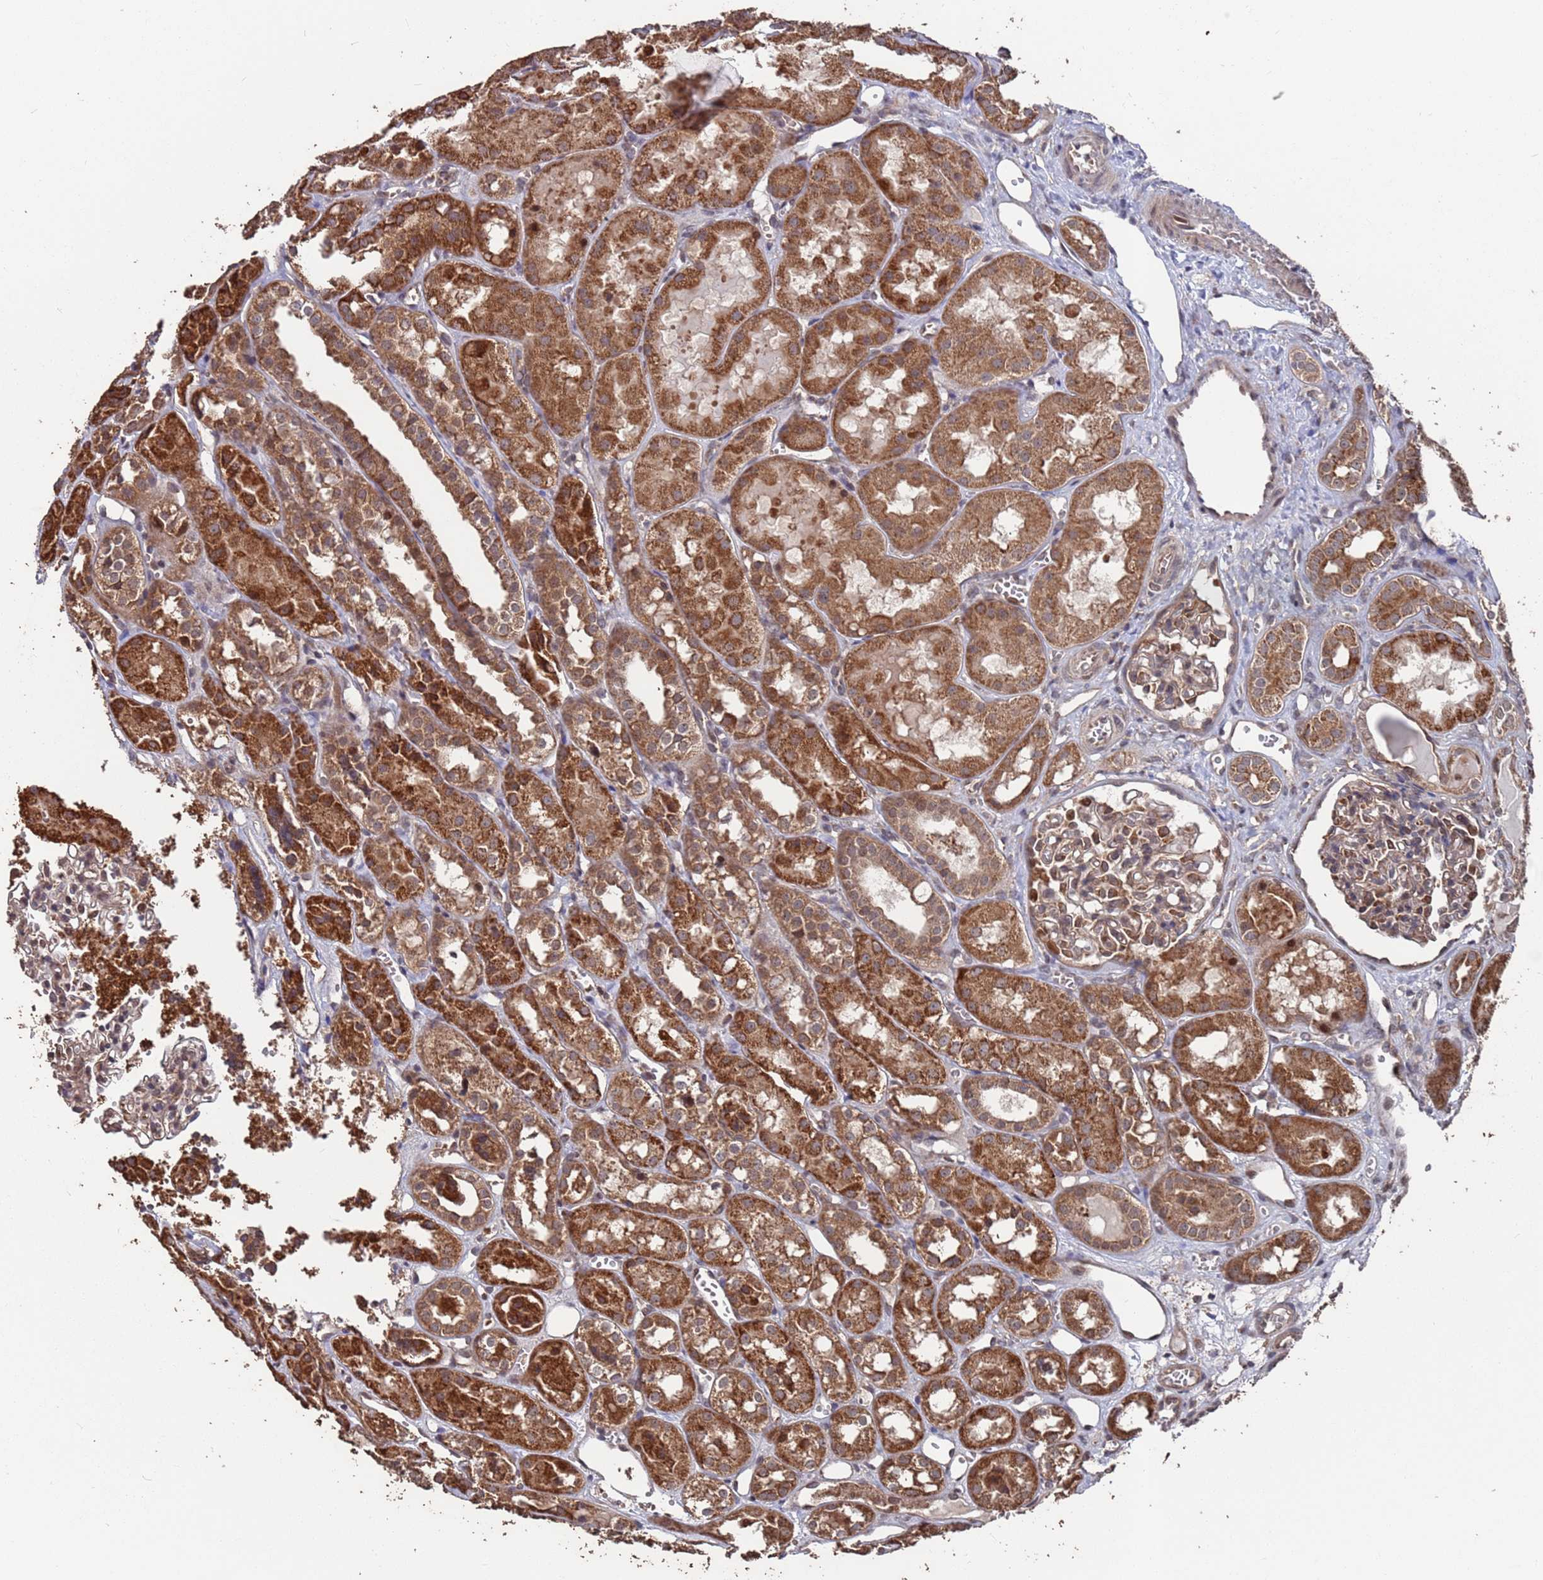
{"staining": {"intensity": "moderate", "quantity": "<25%", "location": "cytoplasmic/membranous,nuclear"}, "tissue": "kidney", "cell_type": "Cells in glomeruli", "image_type": "normal", "snomed": [{"axis": "morphology", "description": "Normal tissue, NOS"}, {"axis": "topography", "description": "Kidney"}], "caption": "DAB (3,3'-diaminobenzidine) immunohistochemical staining of unremarkable human kidney reveals moderate cytoplasmic/membranous,nuclear protein staining in about <25% of cells in glomeruli.", "gene": "PRR7", "patient": {"sex": "male", "age": 16}}